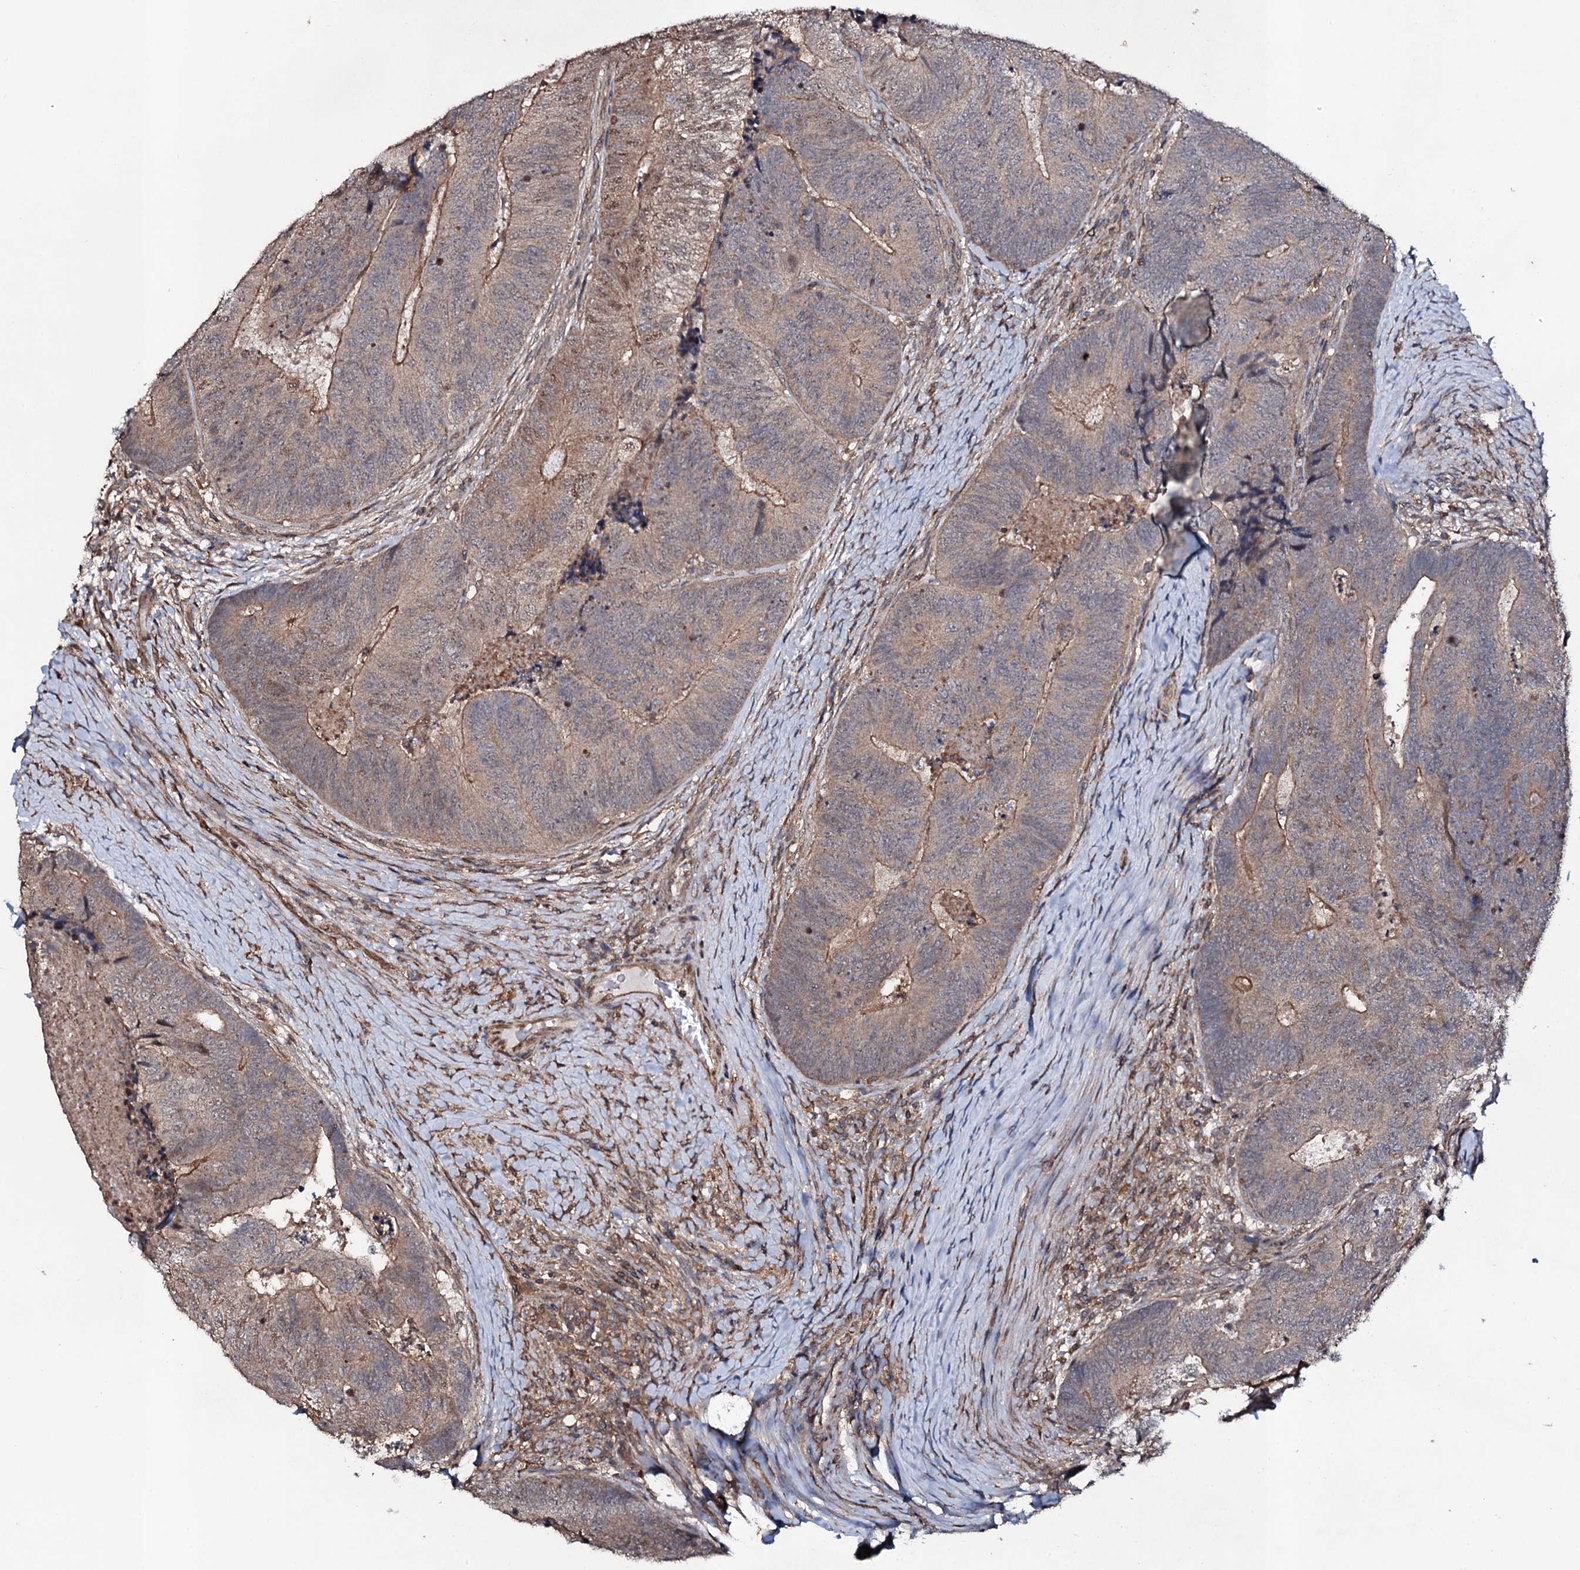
{"staining": {"intensity": "weak", "quantity": ">75%", "location": "cytoplasmic/membranous"}, "tissue": "colorectal cancer", "cell_type": "Tumor cells", "image_type": "cancer", "snomed": [{"axis": "morphology", "description": "Adenocarcinoma, NOS"}, {"axis": "topography", "description": "Colon"}], "caption": "Adenocarcinoma (colorectal) stained for a protein reveals weak cytoplasmic/membranous positivity in tumor cells.", "gene": "COG6", "patient": {"sex": "female", "age": 67}}